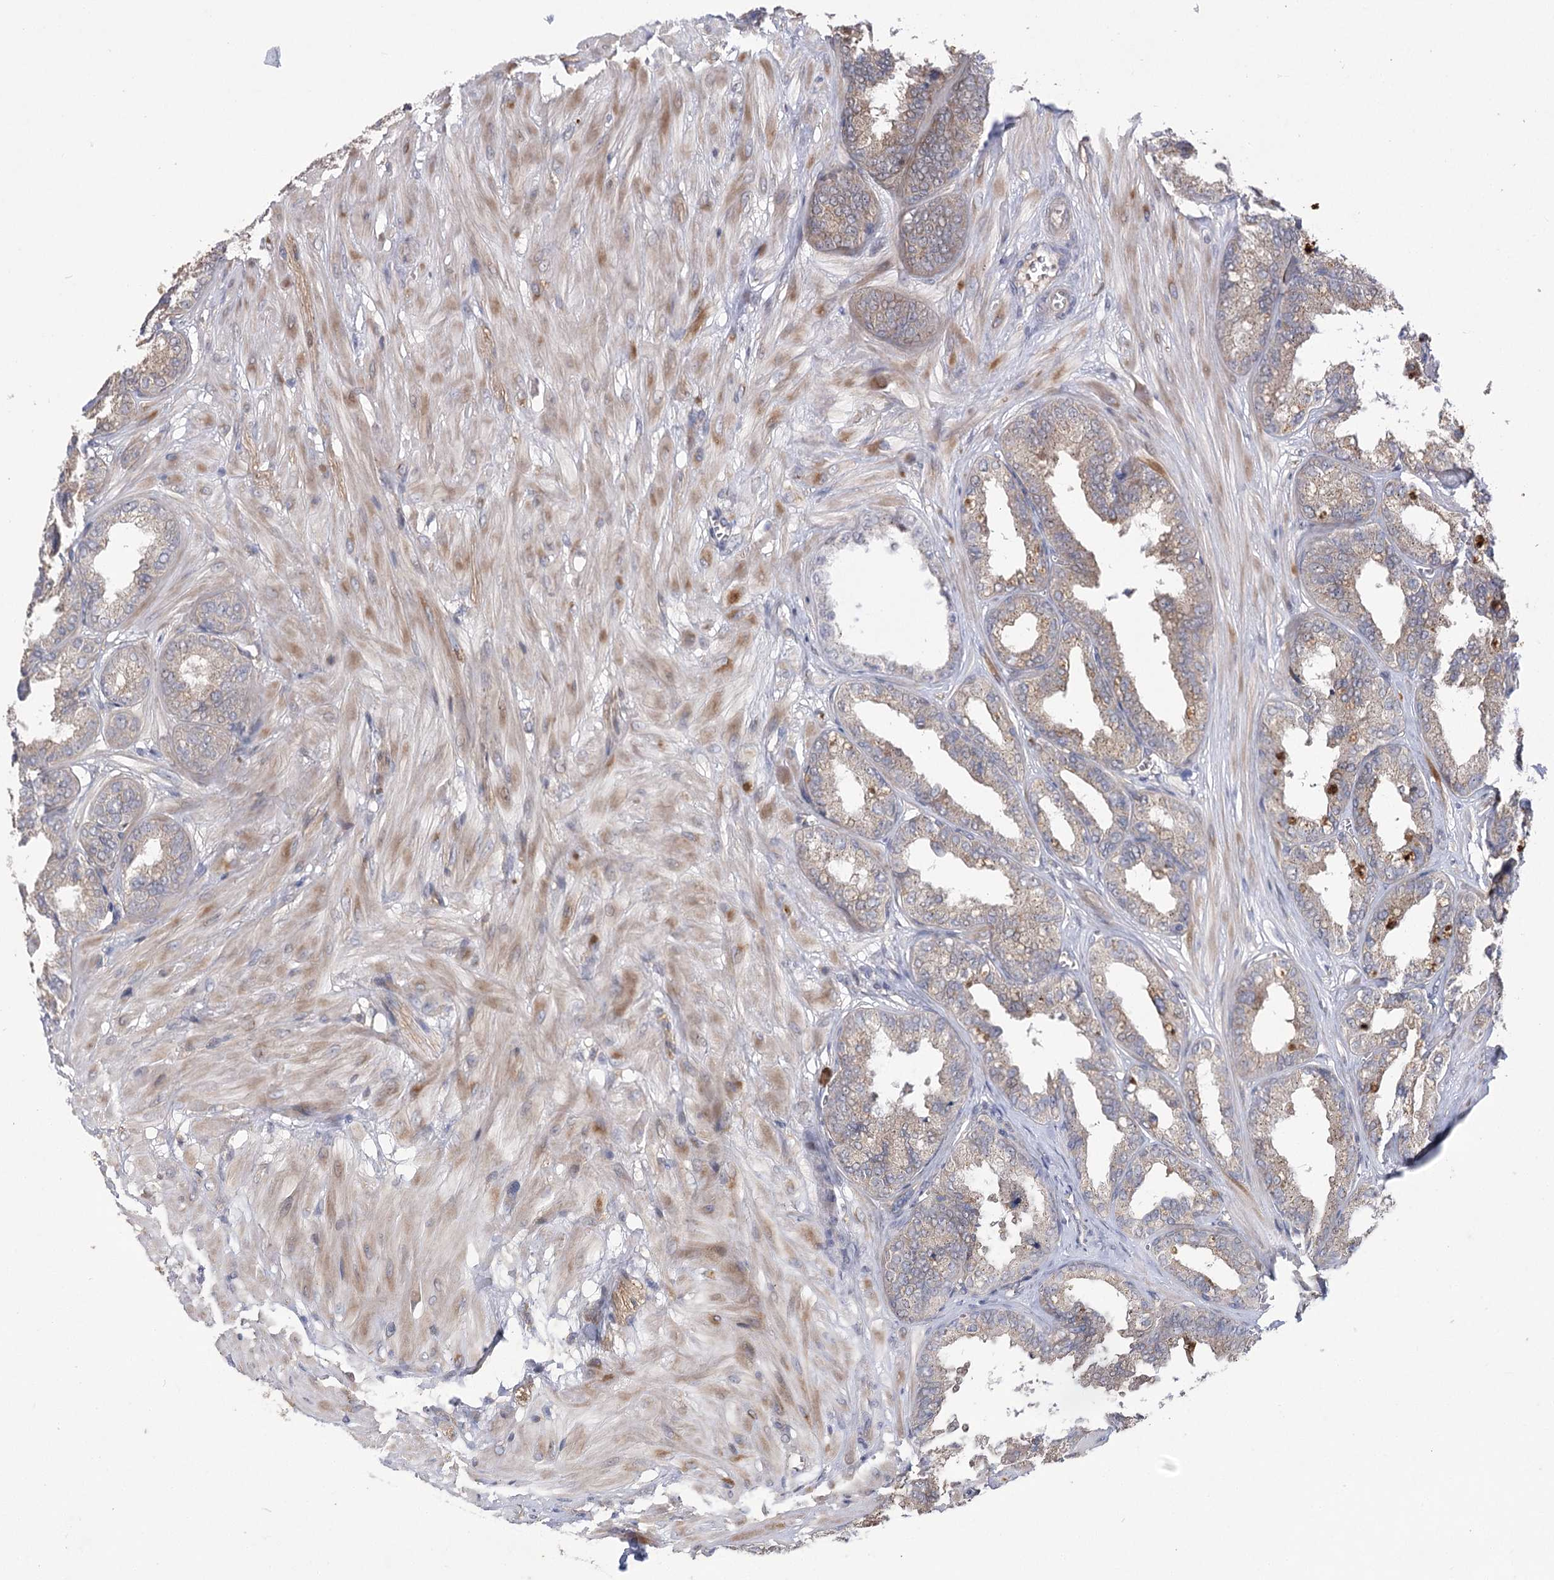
{"staining": {"intensity": "weak", "quantity": "25%-75%", "location": "cytoplasmic/membranous"}, "tissue": "seminal vesicle", "cell_type": "Glandular cells", "image_type": "normal", "snomed": [{"axis": "morphology", "description": "Normal tissue, NOS"}, {"axis": "topography", "description": "Prostate"}, {"axis": "topography", "description": "Seminal veicle"}], "caption": "A micrograph of seminal vesicle stained for a protein reveals weak cytoplasmic/membranous brown staining in glandular cells.", "gene": "AURKC", "patient": {"sex": "male", "age": 51}}